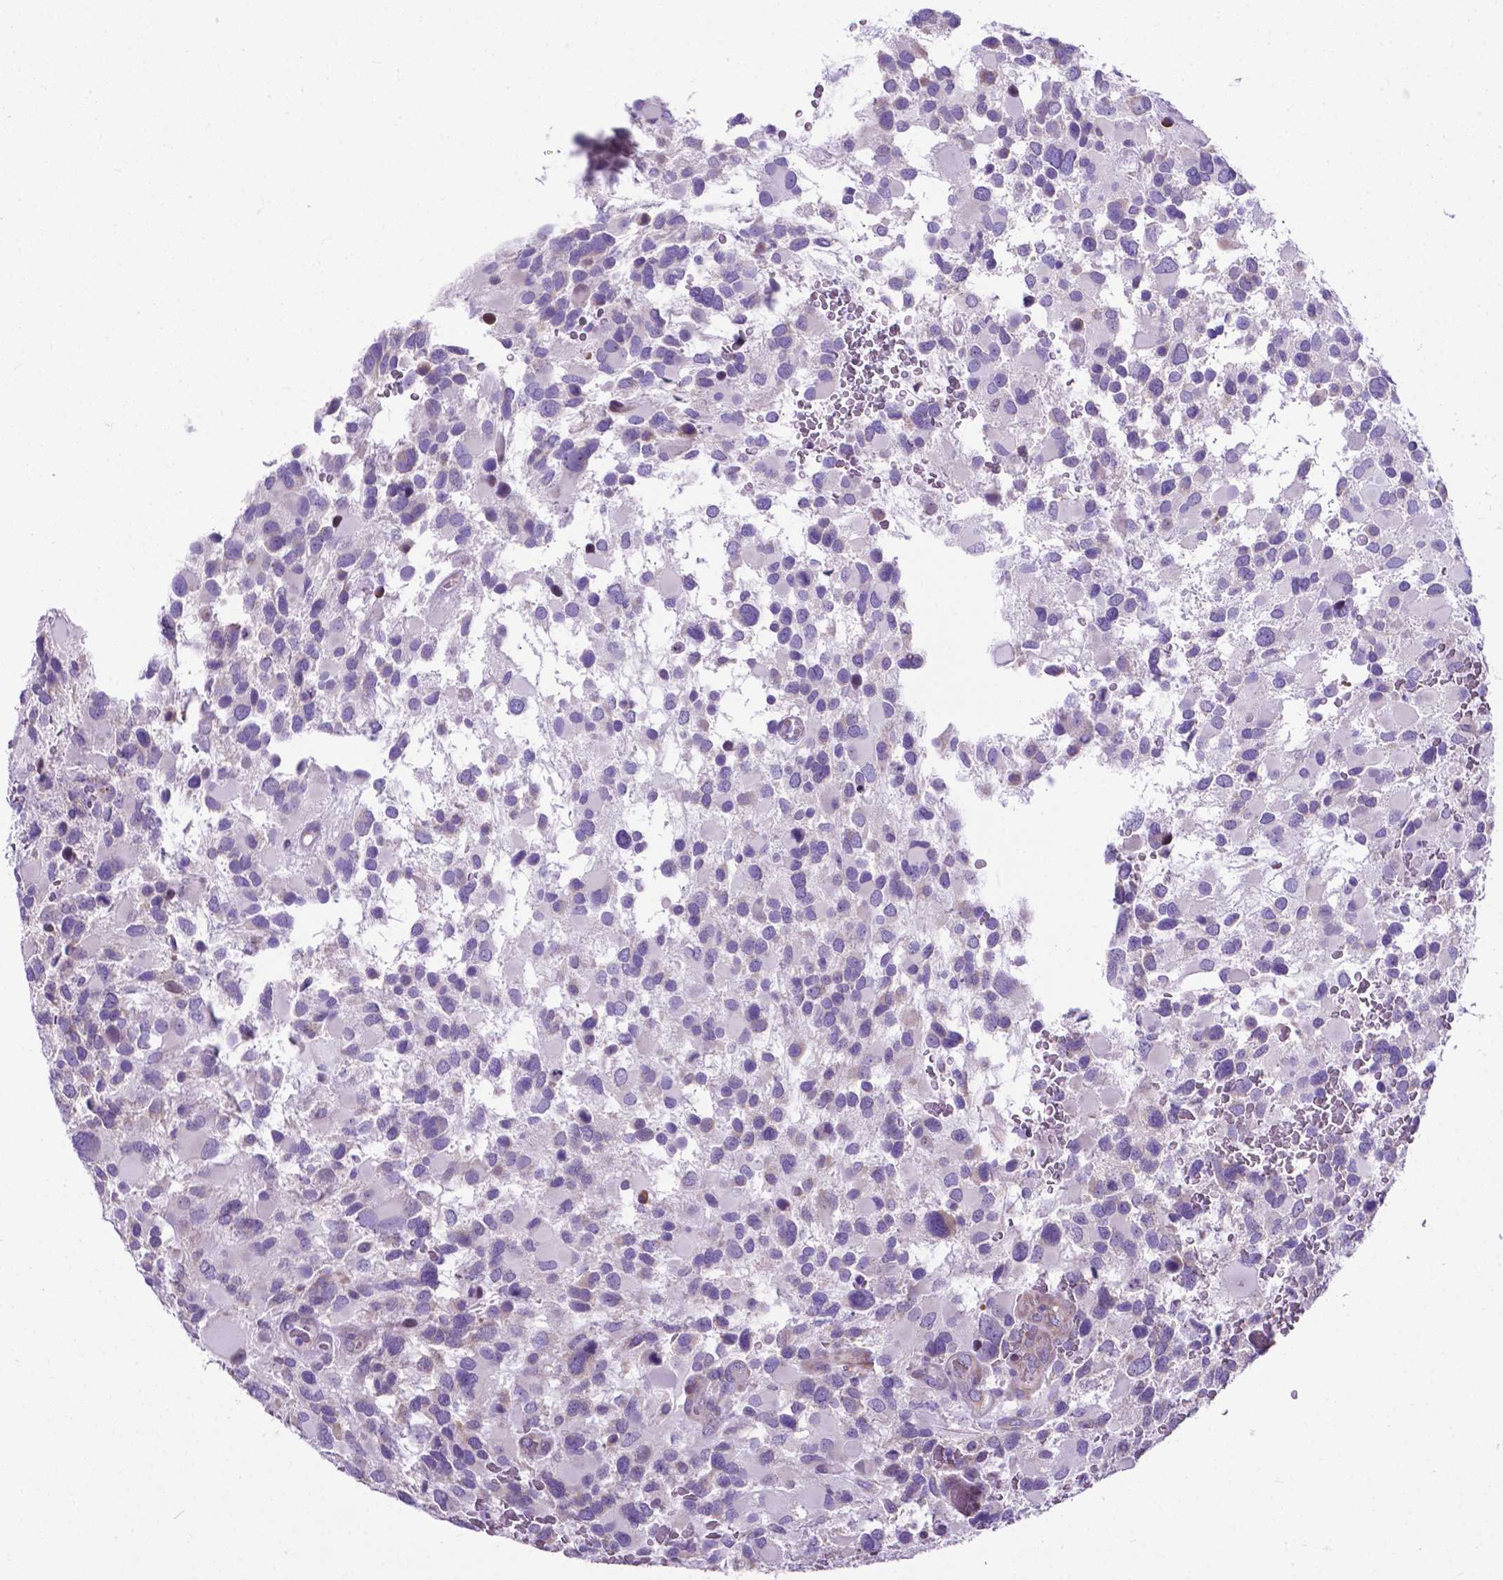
{"staining": {"intensity": "negative", "quantity": "none", "location": "none"}, "tissue": "glioma", "cell_type": "Tumor cells", "image_type": "cancer", "snomed": [{"axis": "morphology", "description": "Glioma, malignant, Low grade"}, {"axis": "topography", "description": "Brain"}], "caption": "IHC of malignant low-grade glioma displays no staining in tumor cells.", "gene": "RPL6", "patient": {"sex": "female", "age": 32}}